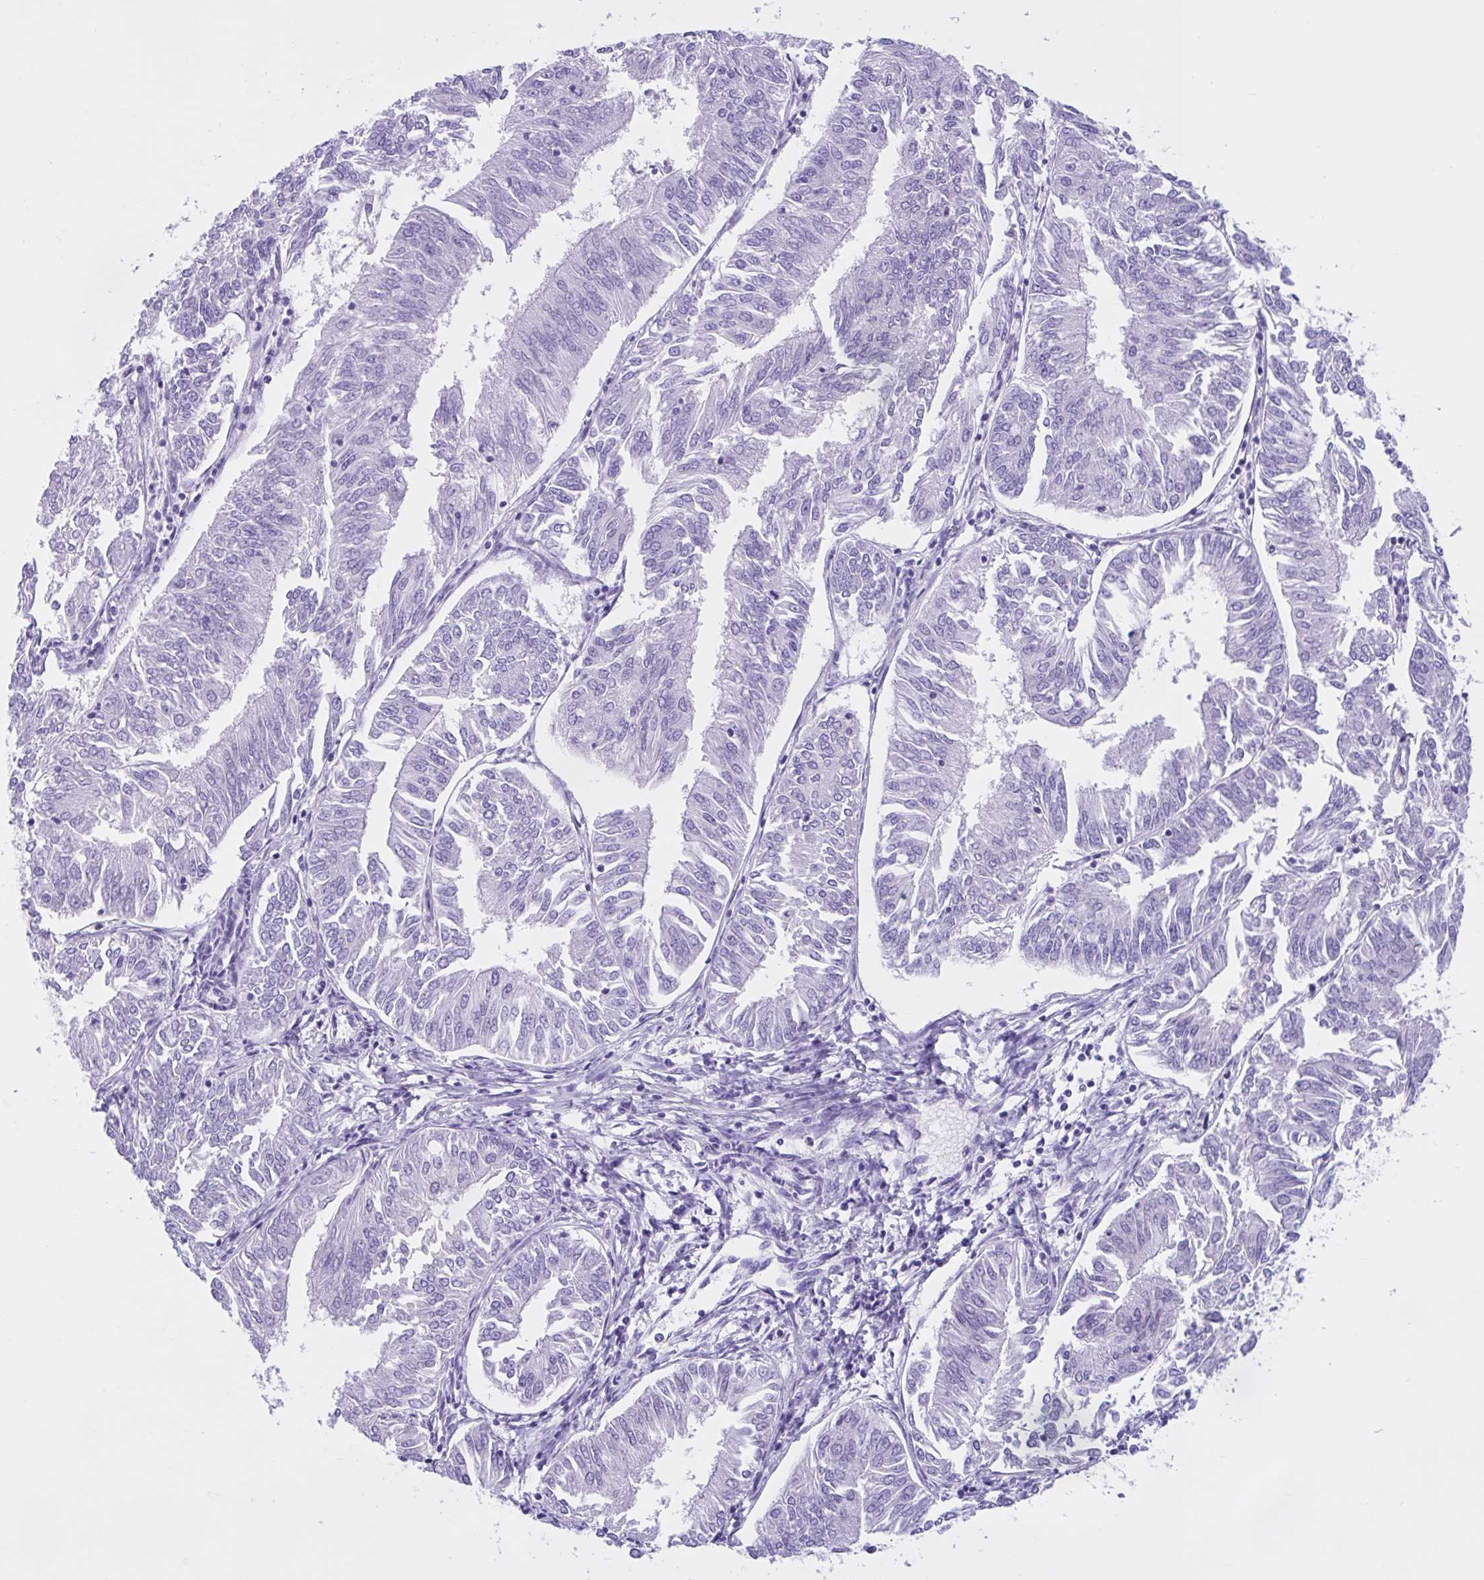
{"staining": {"intensity": "negative", "quantity": "none", "location": "none"}, "tissue": "endometrial cancer", "cell_type": "Tumor cells", "image_type": "cancer", "snomed": [{"axis": "morphology", "description": "Adenocarcinoma, NOS"}, {"axis": "topography", "description": "Endometrium"}], "caption": "IHC histopathology image of human endometrial adenocarcinoma stained for a protein (brown), which shows no expression in tumor cells.", "gene": "ZNF319", "patient": {"sex": "female", "age": 58}}